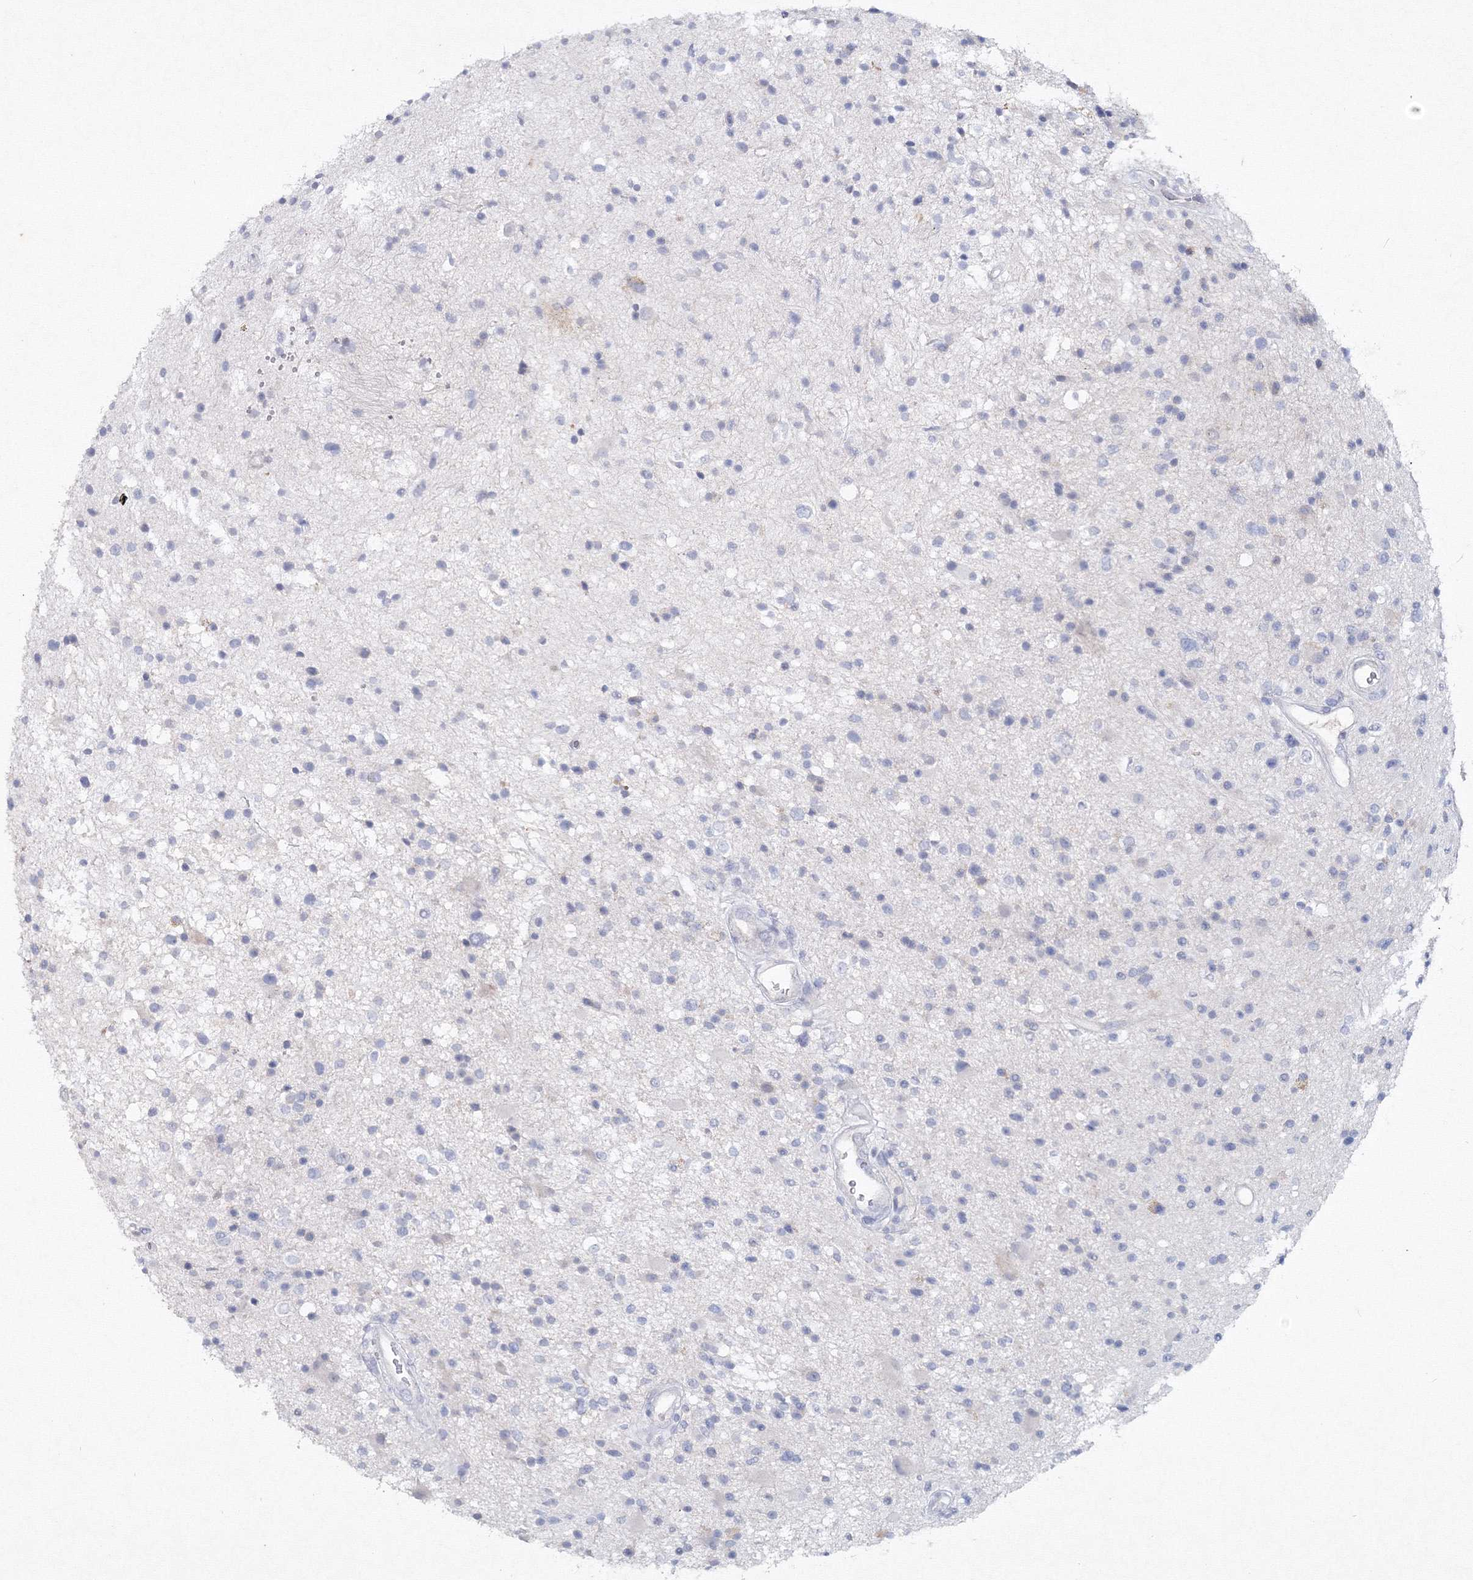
{"staining": {"intensity": "negative", "quantity": "none", "location": "none"}, "tissue": "glioma", "cell_type": "Tumor cells", "image_type": "cancer", "snomed": [{"axis": "morphology", "description": "Glioma, malignant, High grade"}, {"axis": "topography", "description": "Brain"}], "caption": "A photomicrograph of glioma stained for a protein demonstrates no brown staining in tumor cells. The staining is performed using DAB brown chromogen with nuclei counter-stained in using hematoxylin.", "gene": "GCKR", "patient": {"sex": "male", "age": 33}}